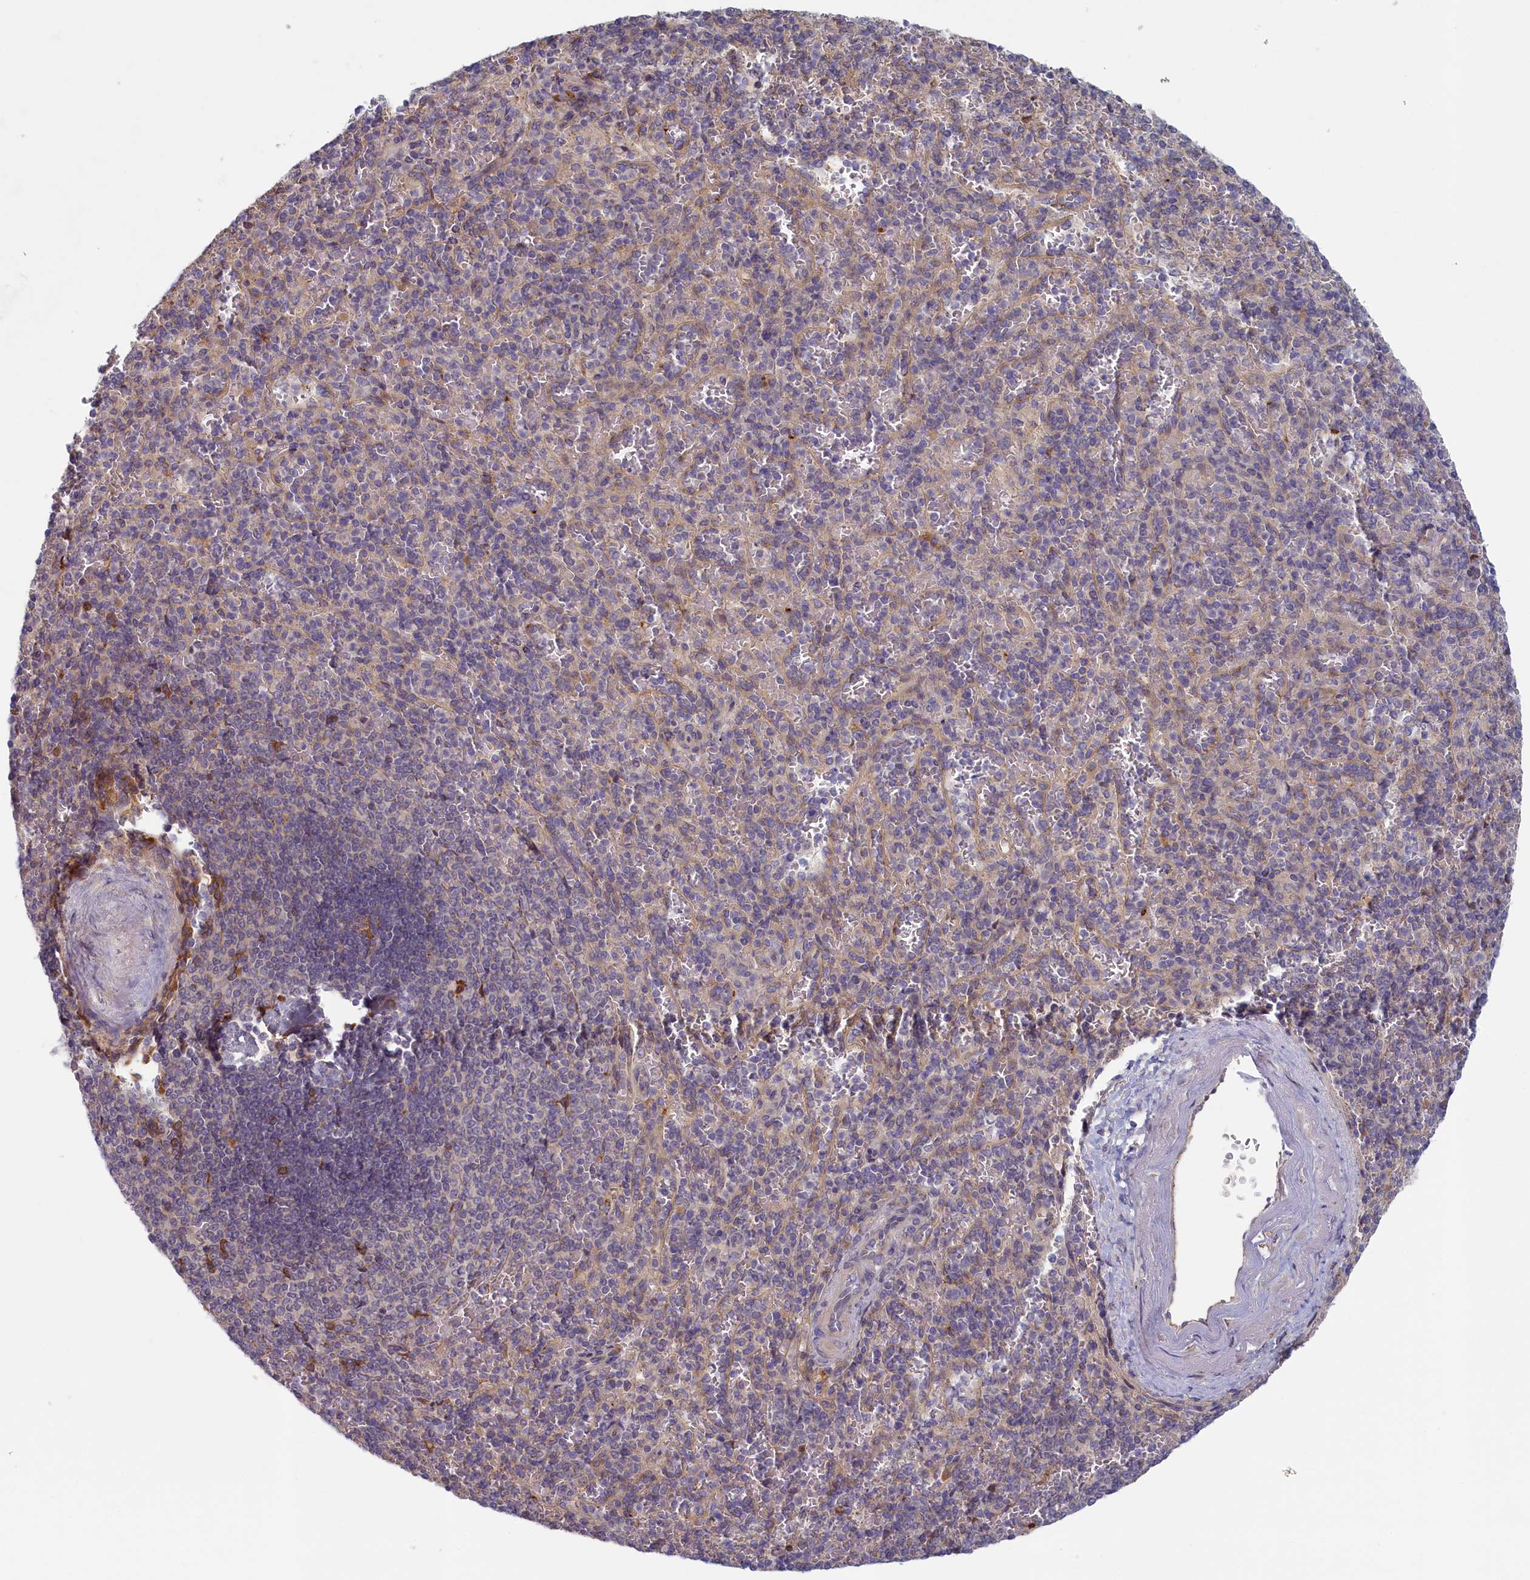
{"staining": {"intensity": "negative", "quantity": "none", "location": "none"}, "tissue": "spleen", "cell_type": "Cells in red pulp", "image_type": "normal", "snomed": [{"axis": "morphology", "description": "Normal tissue, NOS"}, {"axis": "topography", "description": "Spleen"}], "caption": "Photomicrograph shows no protein positivity in cells in red pulp of normal spleen. (DAB immunohistochemistry (IHC) visualized using brightfield microscopy, high magnification).", "gene": "STX16", "patient": {"sex": "male", "age": 82}}